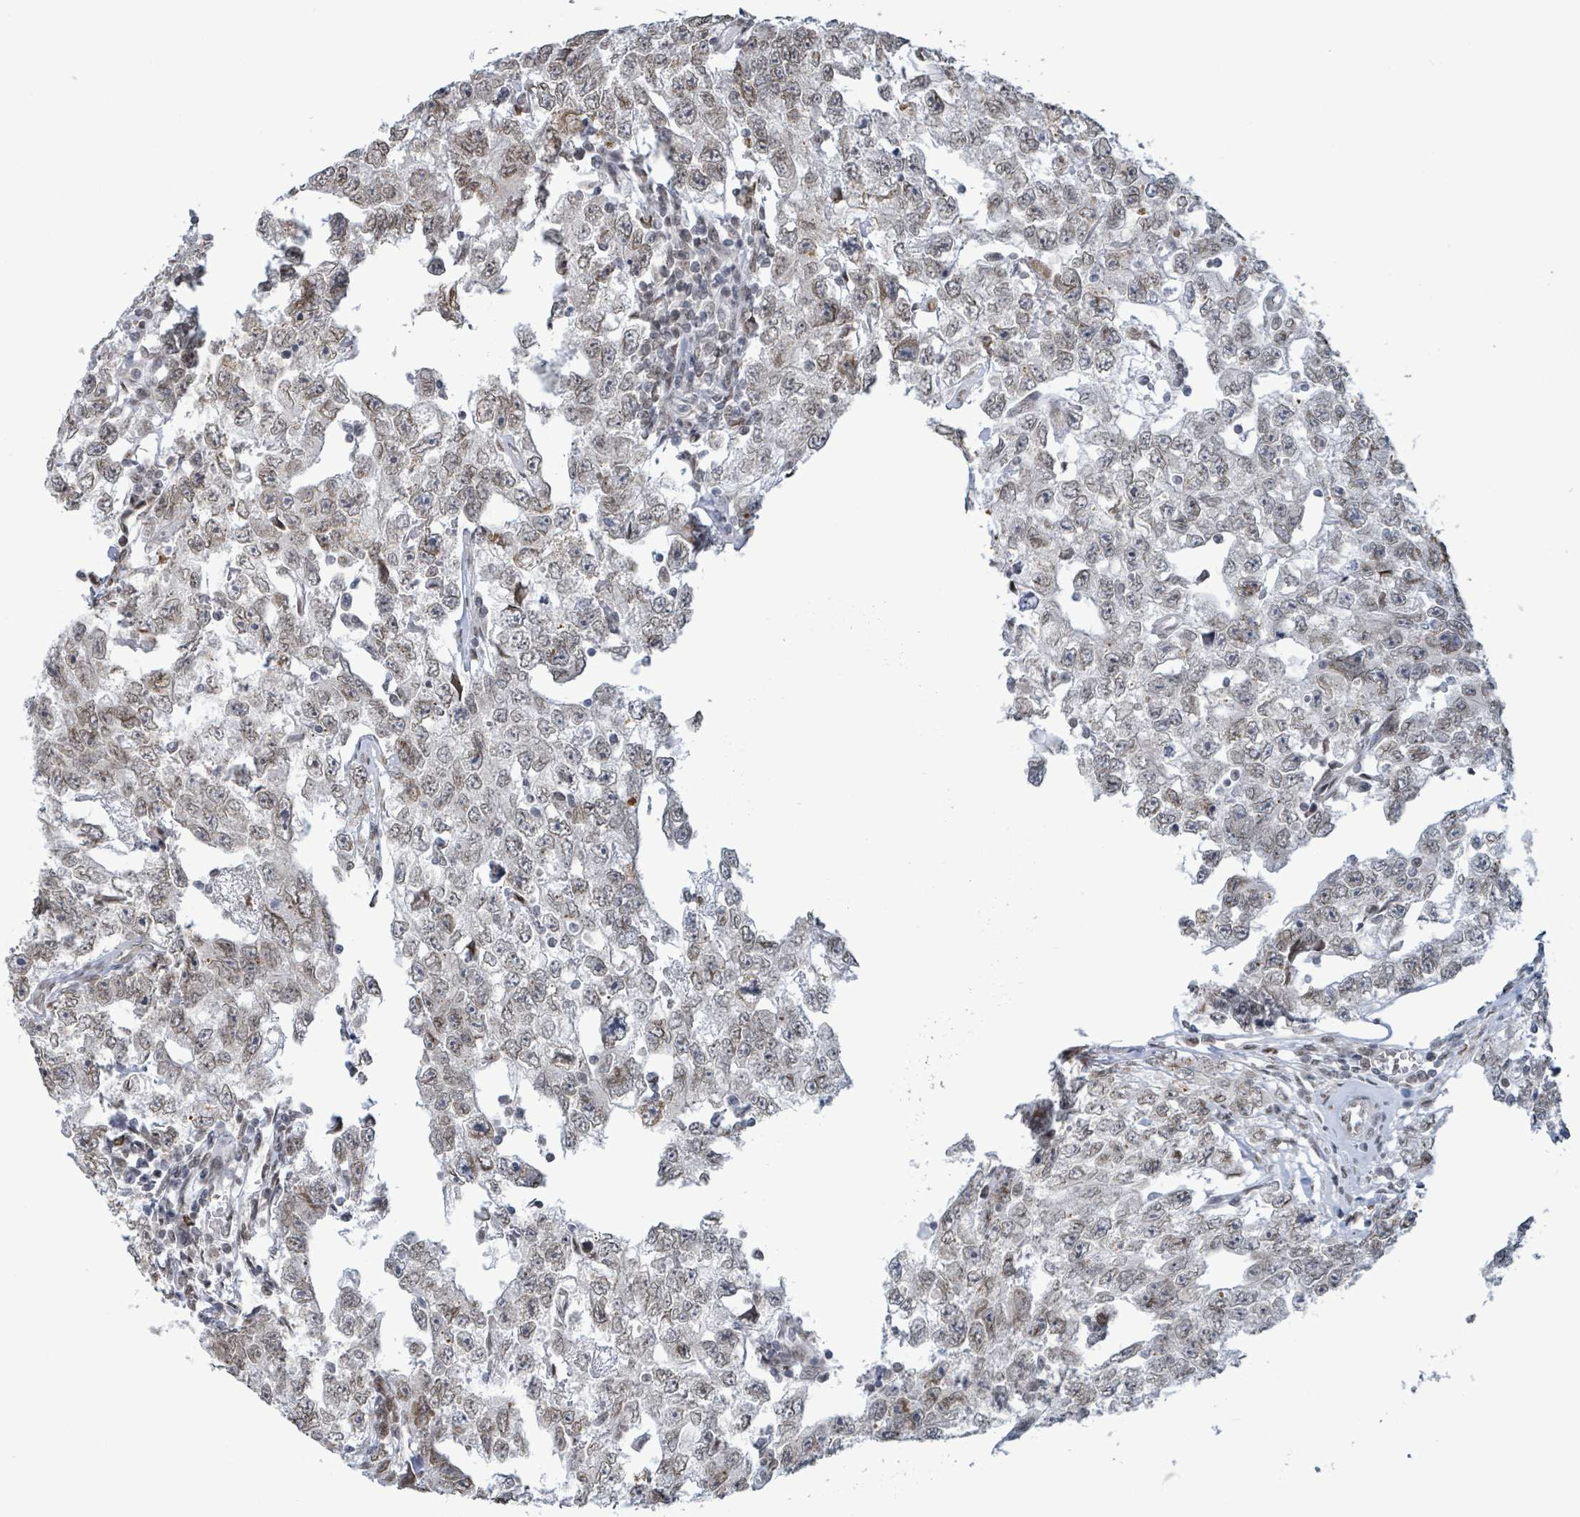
{"staining": {"intensity": "weak", "quantity": "25%-75%", "location": "nuclear"}, "tissue": "testis cancer", "cell_type": "Tumor cells", "image_type": "cancer", "snomed": [{"axis": "morphology", "description": "Carcinoma, Embryonal, NOS"}, {"axis": "topography", "description": "Testis"}], "caption": "Embryonal carcinoma (testis) was stained to show a protein in brown. There is low levels of weak nuclear positivity in about 25%-75% of tumor cells.", "gene": "SBF2", "patient": {"sex": "male", "age": 22}}